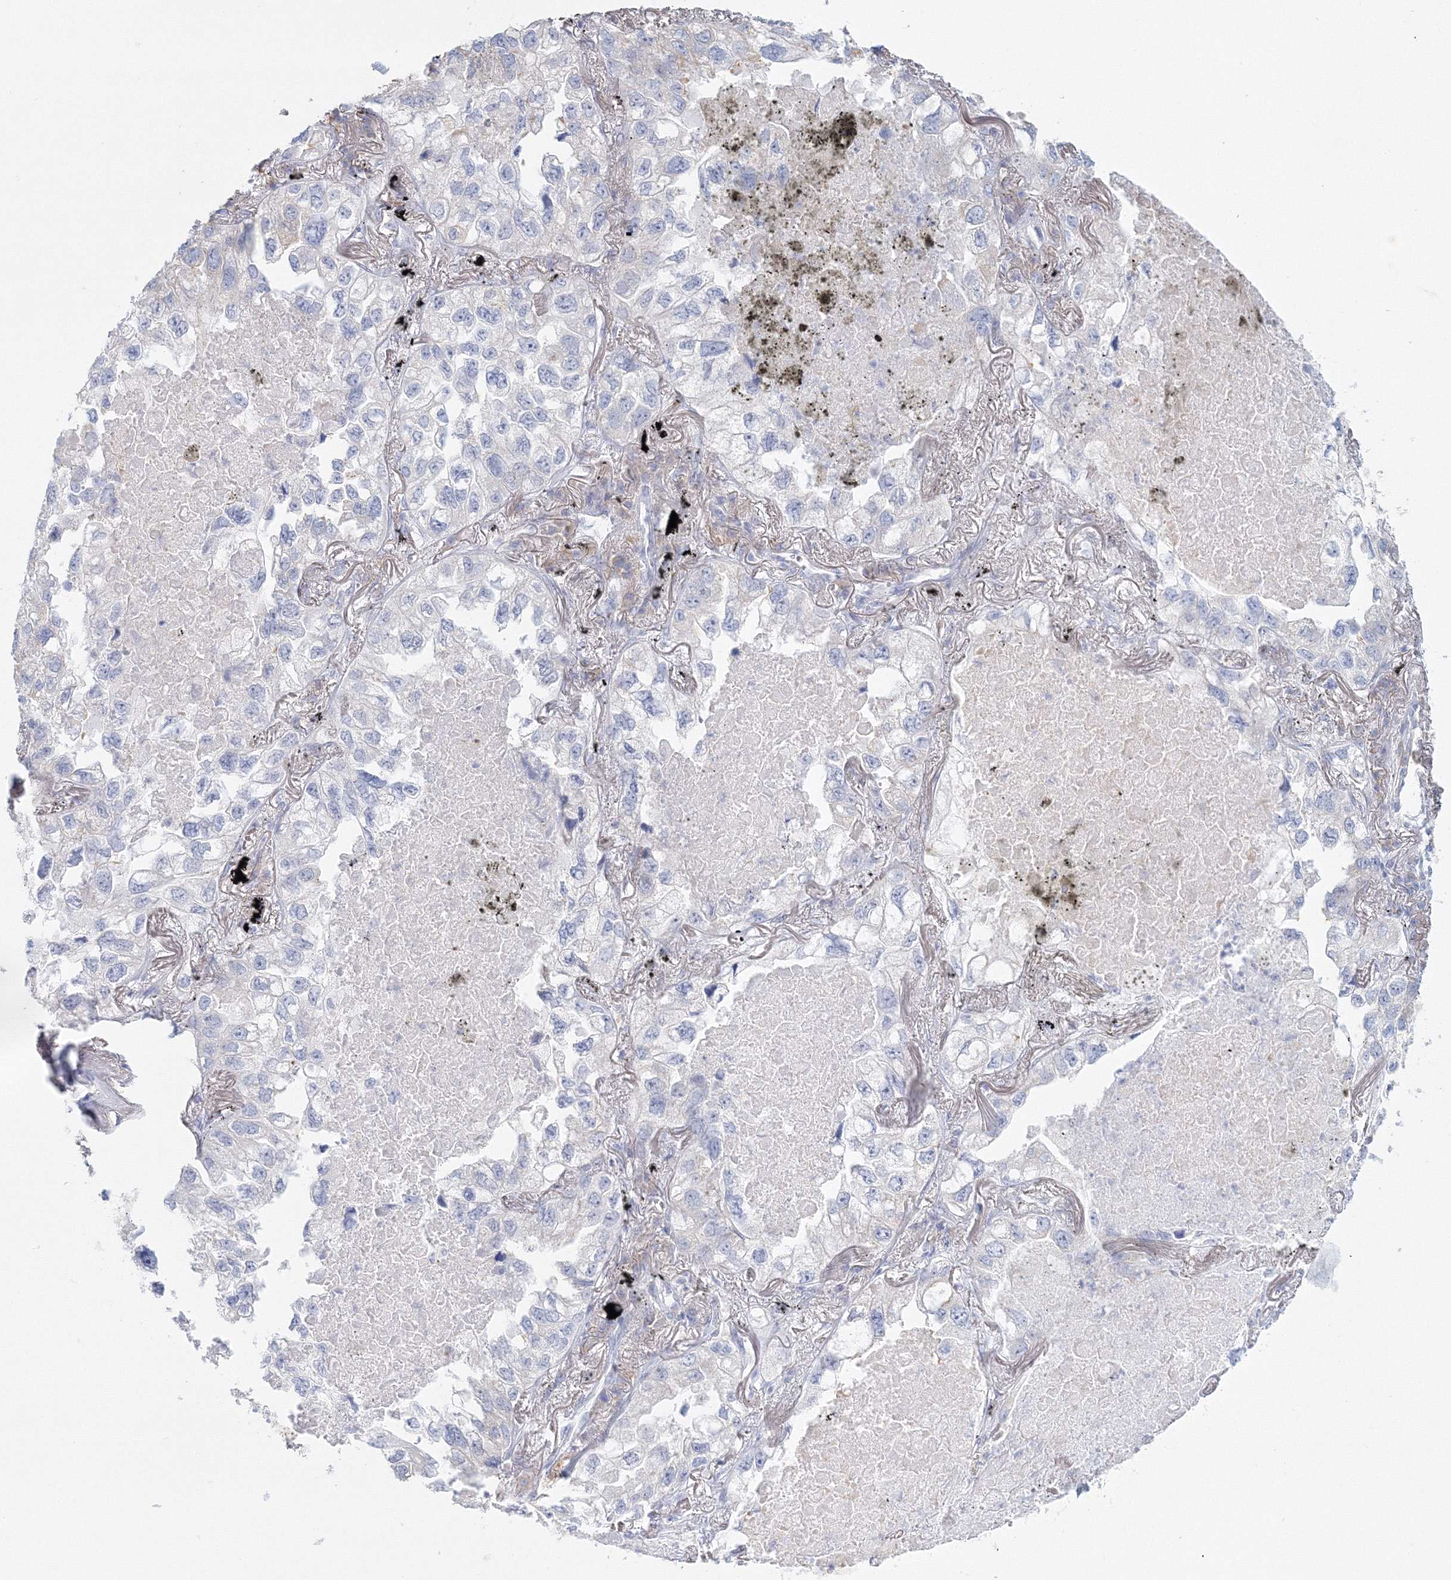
{"staining": {"intensity": "negative", "quantity": "none", "location": "none"}, "tissue": "lung cancer", "cell_type": "Tumor cells", "image_type": "cancer", "snomed": [{"axis": "morphology", "description": "Adenocarcinoma, NOS"}, {"axis": "topography", "description": "Lung"}], "caption": "This is an immunohistochemistry (IHC) photomicrograph of lung cancer (adenocarcinoma). There is no positivity in tumor cells.", "gene": "VSIG1", "patient": {"sex": "male", "age": 65}}